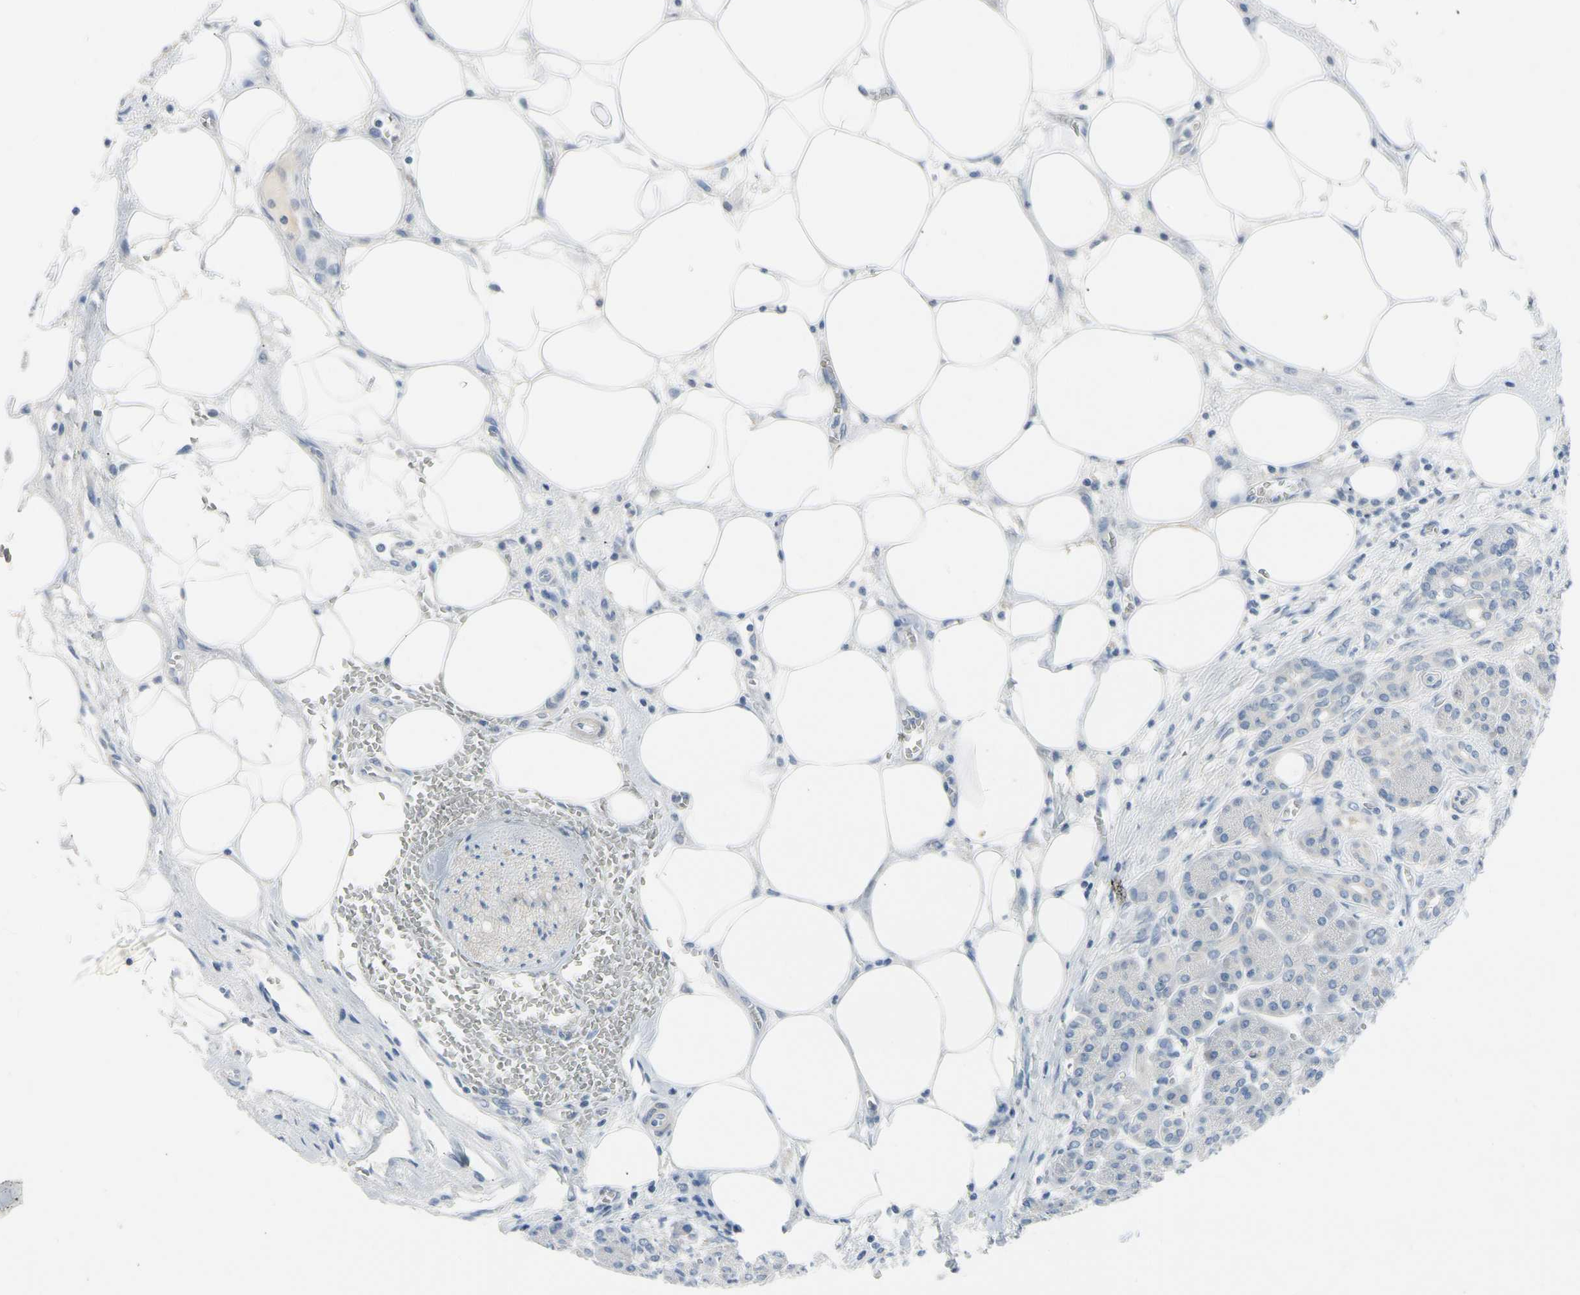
{"staining": {"intensity": "negative", "quantity": "none", "location": "none"}, "tissue": "pancreas", "cell_type": "Exocrine glandular cells", "image_type": "normal", "snomed": [{"axis": "morphology", "description": "Normal tissue, NOS"}, {"axis": "topography", "description": "Pancreas"}], "caption": "This is a image of immunohistochemistry staining of normal pancreas, which shows no positivity in exocrine glandular cells.", "gene": "MARK1", "patient": {"sex": "male", "age": 73}}